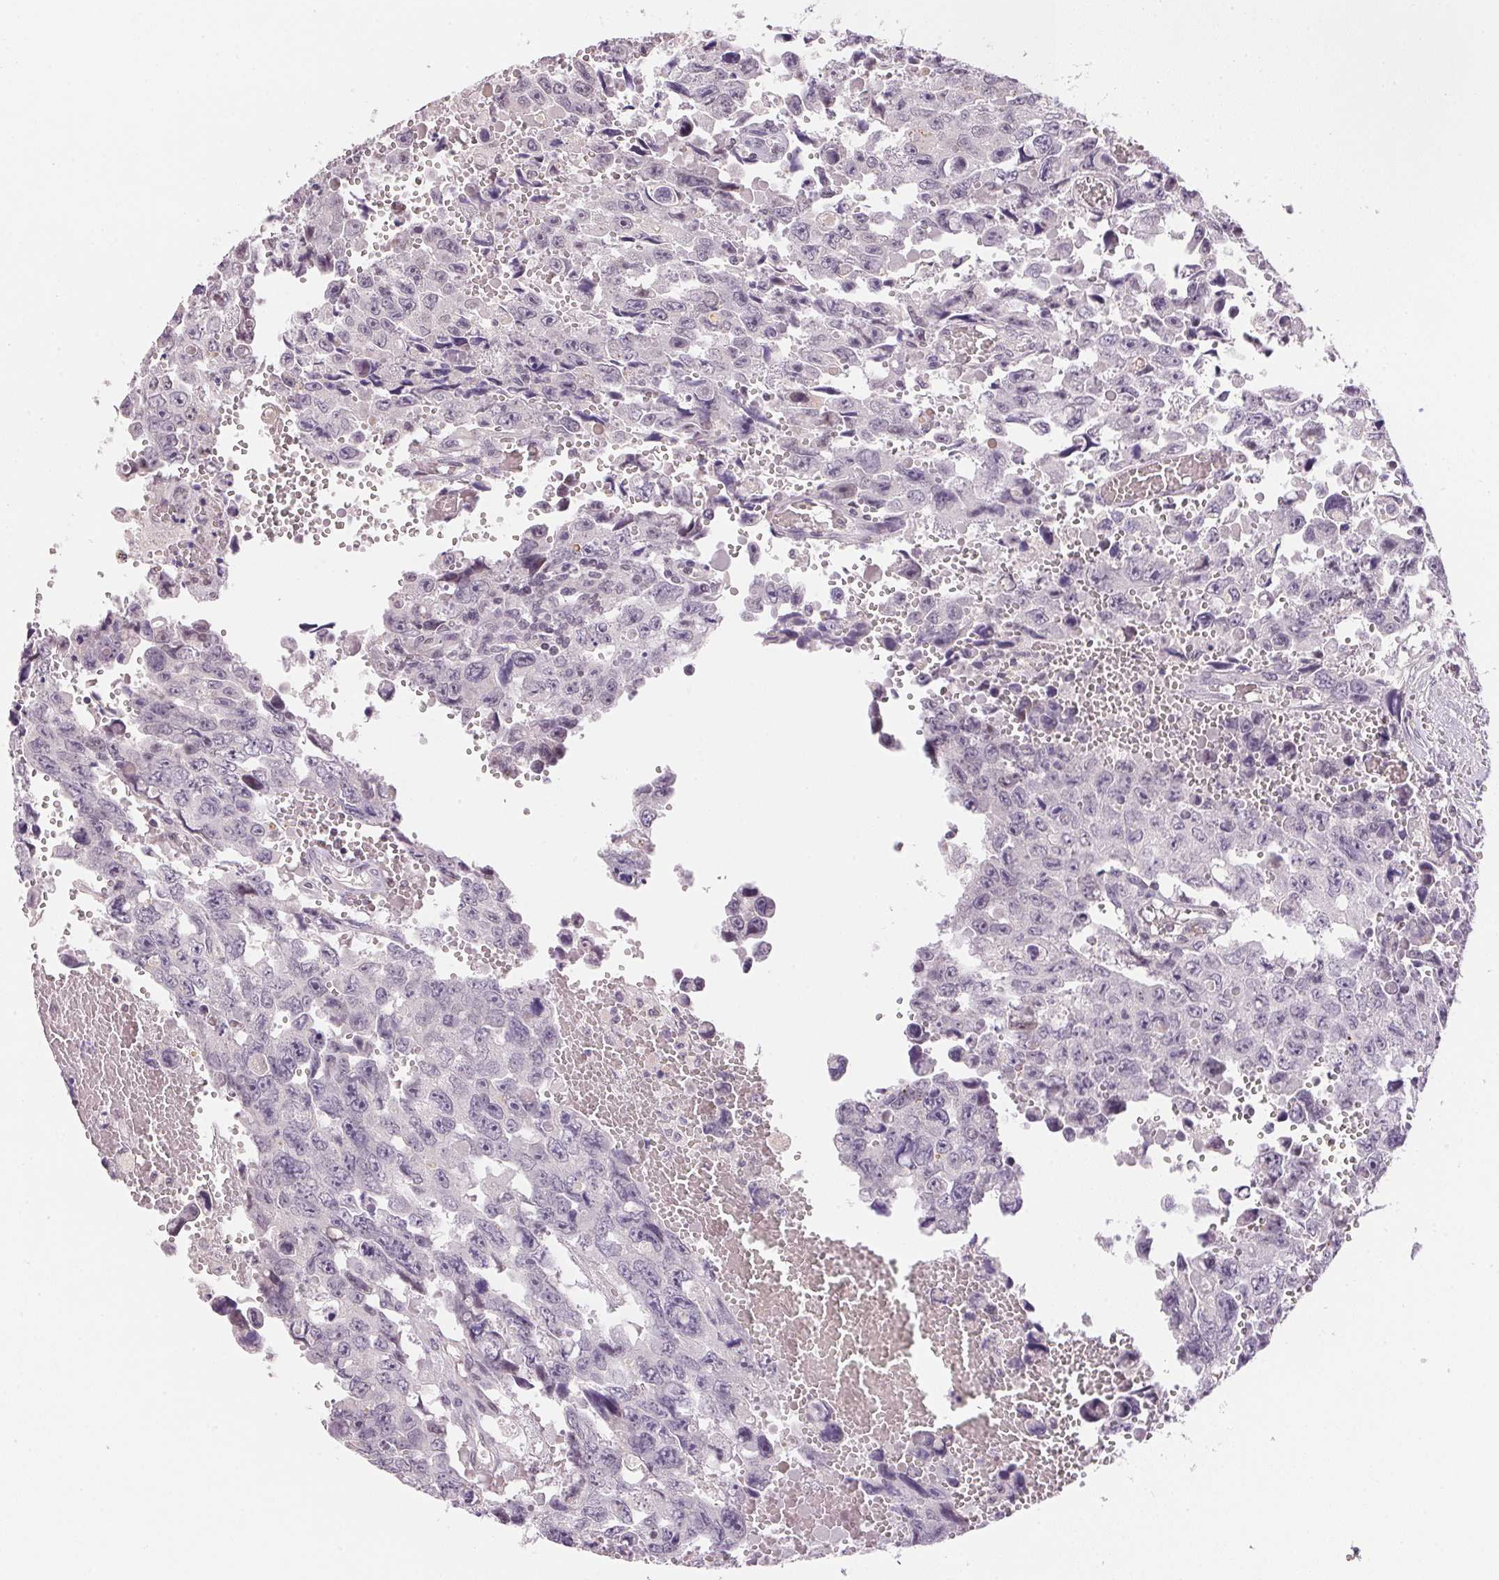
{"staining": {"intensity": "negative", "quantity": "none", "location": "none"}, "tissue": "testis cancer", "cell_type": "Tumor cells", "image_type": "cancer", "snomed": [{"axis": "morphology", "description": "Seminoma, NOS"}, {"axis": "topography", "description": "Testis"}], "caption": "This image is of seminoma (testis) stained with immunohistochemistry to label a protein in brown with the nuclei are counter-stained blue. There is no staining in tumor cells. The staining is performed using DAB brown chromogen with nuclei counter-stained in using hematoxylin.", "gene": "FNDC4", "patient": {"sex": "male", "age": 26}}